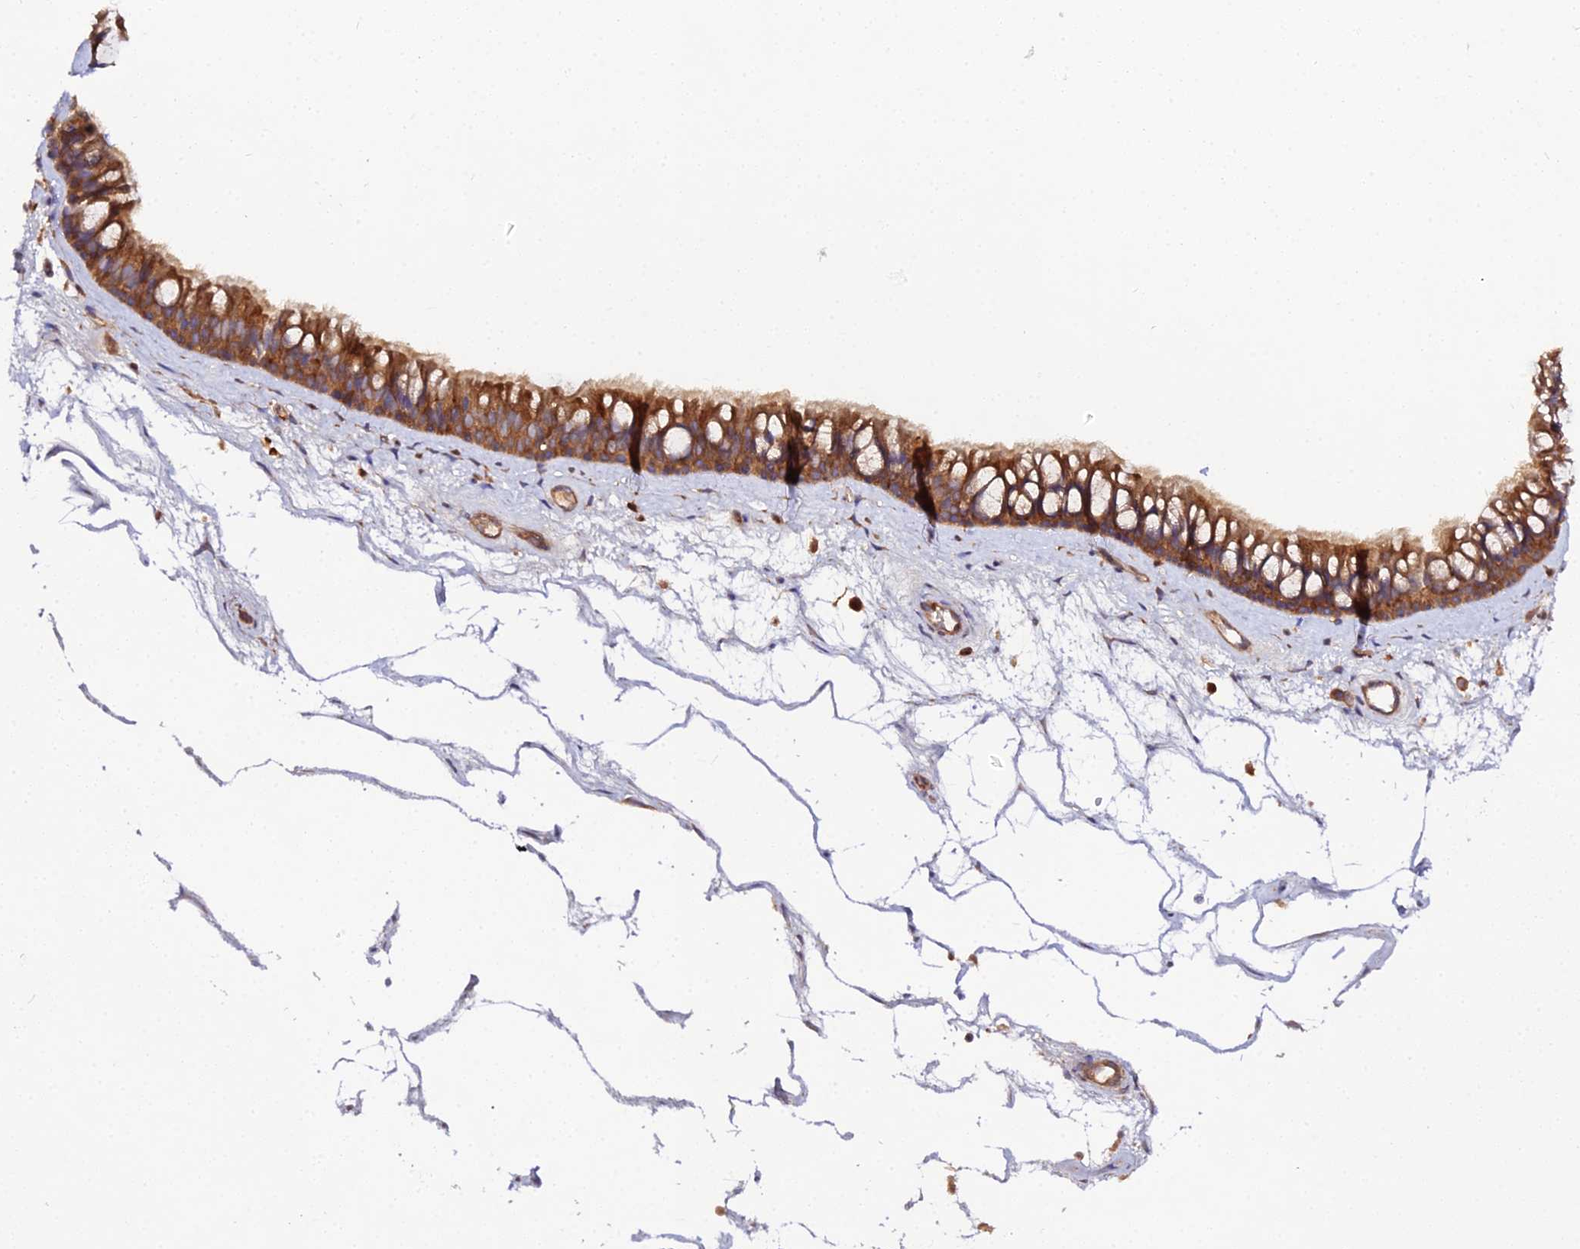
{"staining": {"intensity": "strong", "quantity": ">75%", "location": "cytoplasmic/membranous"}, "tissue": "nasopharynx", "cell_type": "Respiratory epithelial cells", "image_type": "normal", "snomed": [{"axis": "morphology", "description": "Normal tissue, NOS"}, {"axis": "topography", "description": "Nasopharynx"}], "caption": "Immunohistochemistry of benign human nasopharynx reveals high levels of strong cytoplasmic/membranous staining in about >75% of respiratory epithelial cells.", "gene": "TRIM26", "patient": {"sex": "male", "age": 64}}